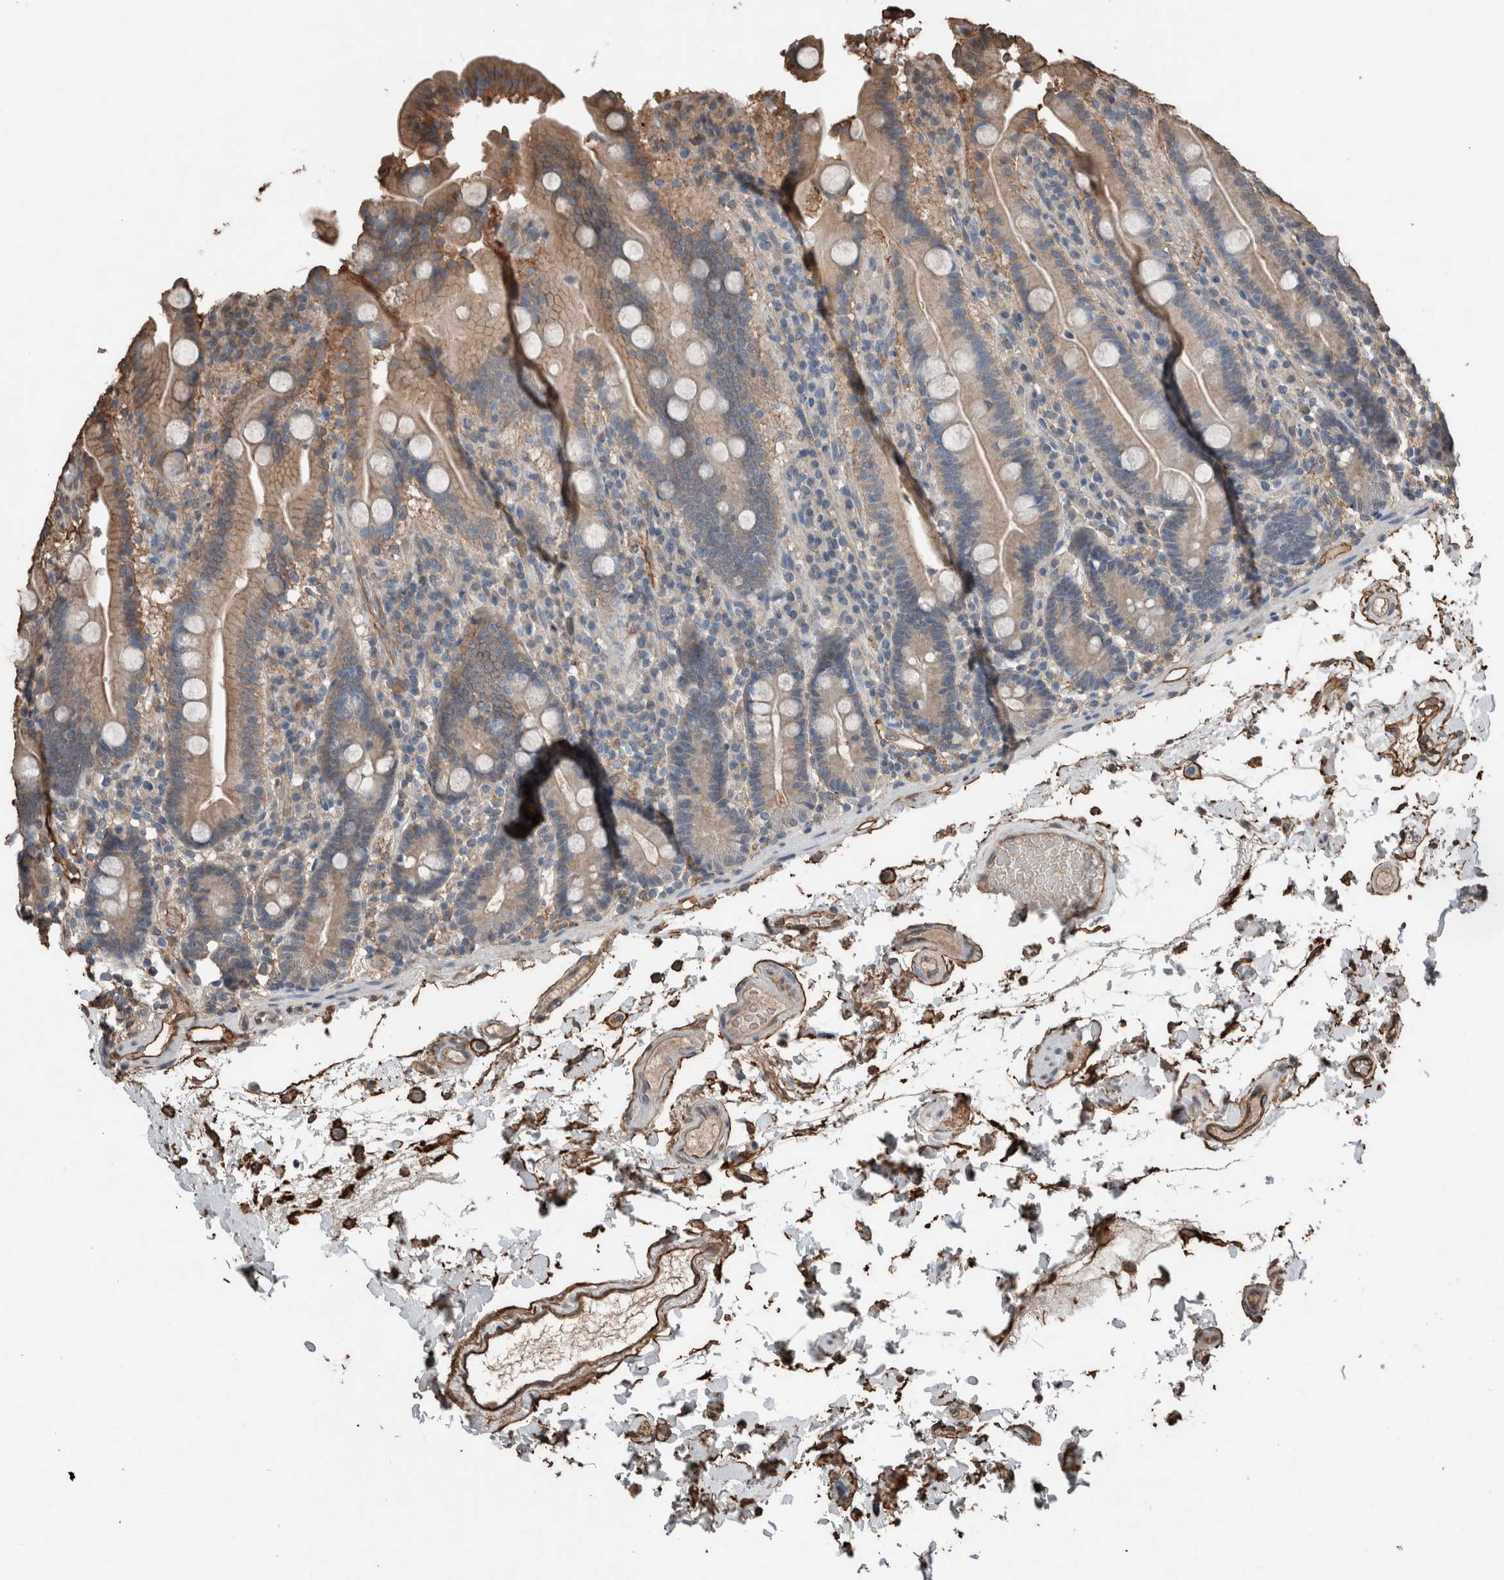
{"staining": {"intensity": "weak", "quantity": "25%-75%", "location": "cytoplasmic/membranous"}, "tissue": "duodenum", "cell_type": "Glandular cells", "image_type": "normal", "snomed": [{"axis": "morphology", "description": "Normal tissue, NOS"}, {"axis": "topography", "description": "Small intestine, NOS"}], "caption": "A high-resolution image shows immunohistochemistry (IHC) staining of unremarkable duodenum, which reveals weak cytoplasmic/membranous expression in about 25%-75% of glandular cells. (IHC, brightfield microscopy, high magnification).", "gene": "S100A10", "patient": {"sex": "female", "age": 71}}